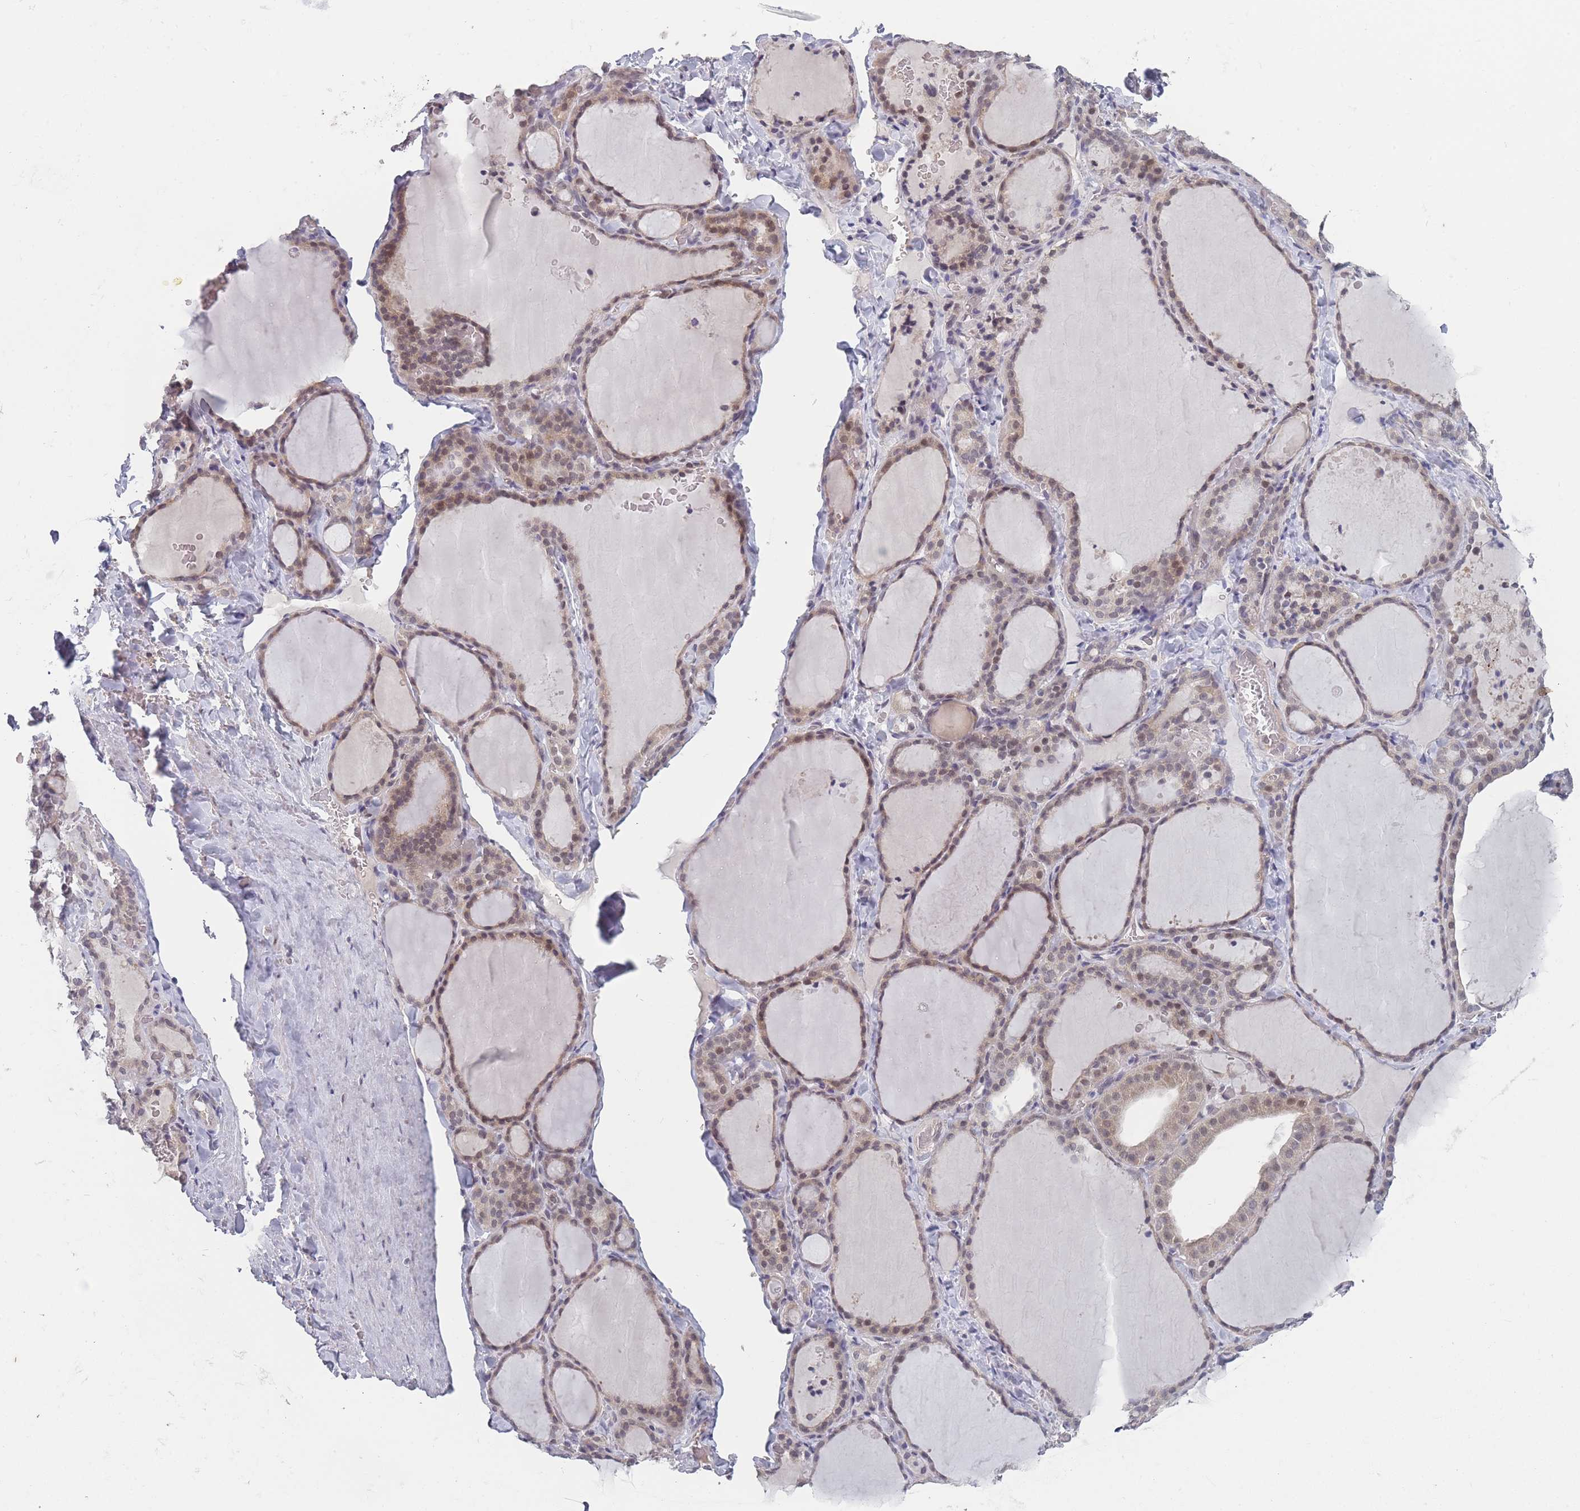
{"staining": {"intensity": "weak", "quantity": "25%-75%", "location": "cytoplasmic/membranous,nuclear"}, "tissue": "thyroid gland", "cell_type": "Glandular cells", "image_type": "normal", "snomed": [{"axis": "morphology", "description": "Normal tissue, NOS"}, {"axis": "topography", "description": "Thyroid gland"}], "caption": "Approximately 25%-75% of glandular cells in benign human thyroid gland exhibit weak cytoplasmic/membranous,nuclear protein positivity as visualized by brown immunohistochemical staining.", "gene": "ANKRD10", "patient": {"sex": "female", "age": 22}}